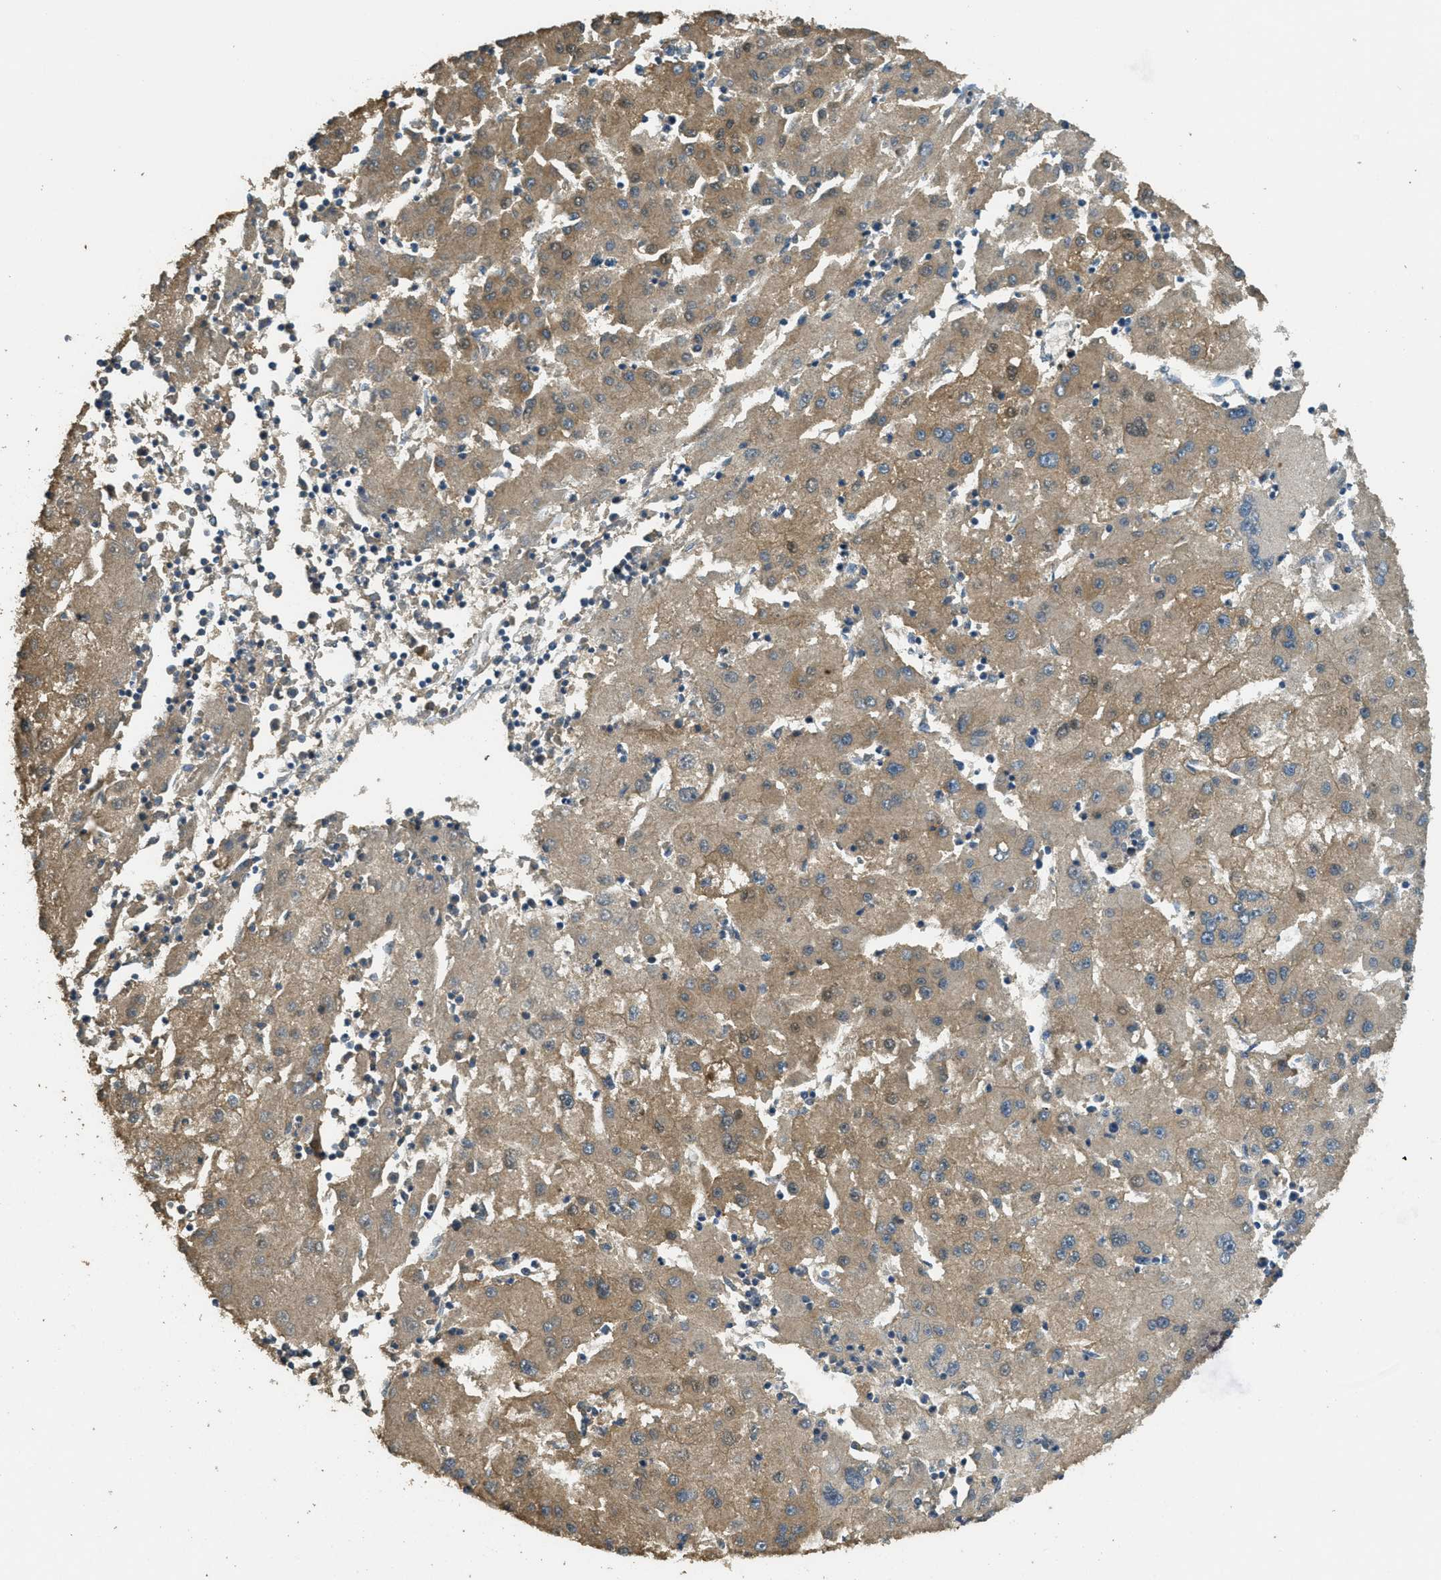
{"staining": {"intensity": "moderate", "quantity": ">75%", "location": "cytoplasmic/membranous,nuclear"}, "tissue": "liver cancer", "cell_type": "Tumor cells", "image_type": "cancer", "snomed": [{"axis": "morphology", "description": "Carcinoma, Hepatocellular, NOS"}, {"axis": "topography", "description": "Liver"}], "caption": "Immunohistochemical staining of hepatocellular carcinoma (liver) exhibits medium levels of moderate cytoplasmic/membranous and nuclear expression in approximately >75% of tumor cells. The staining is performed using DAB (3,3'-diaminobenzidine) brown chromogen to label protein expression. The nuclei are counter-stained blue using hematoxylin.", "gene": "CD276", "patient": {"sex": "male", "age": 72}}